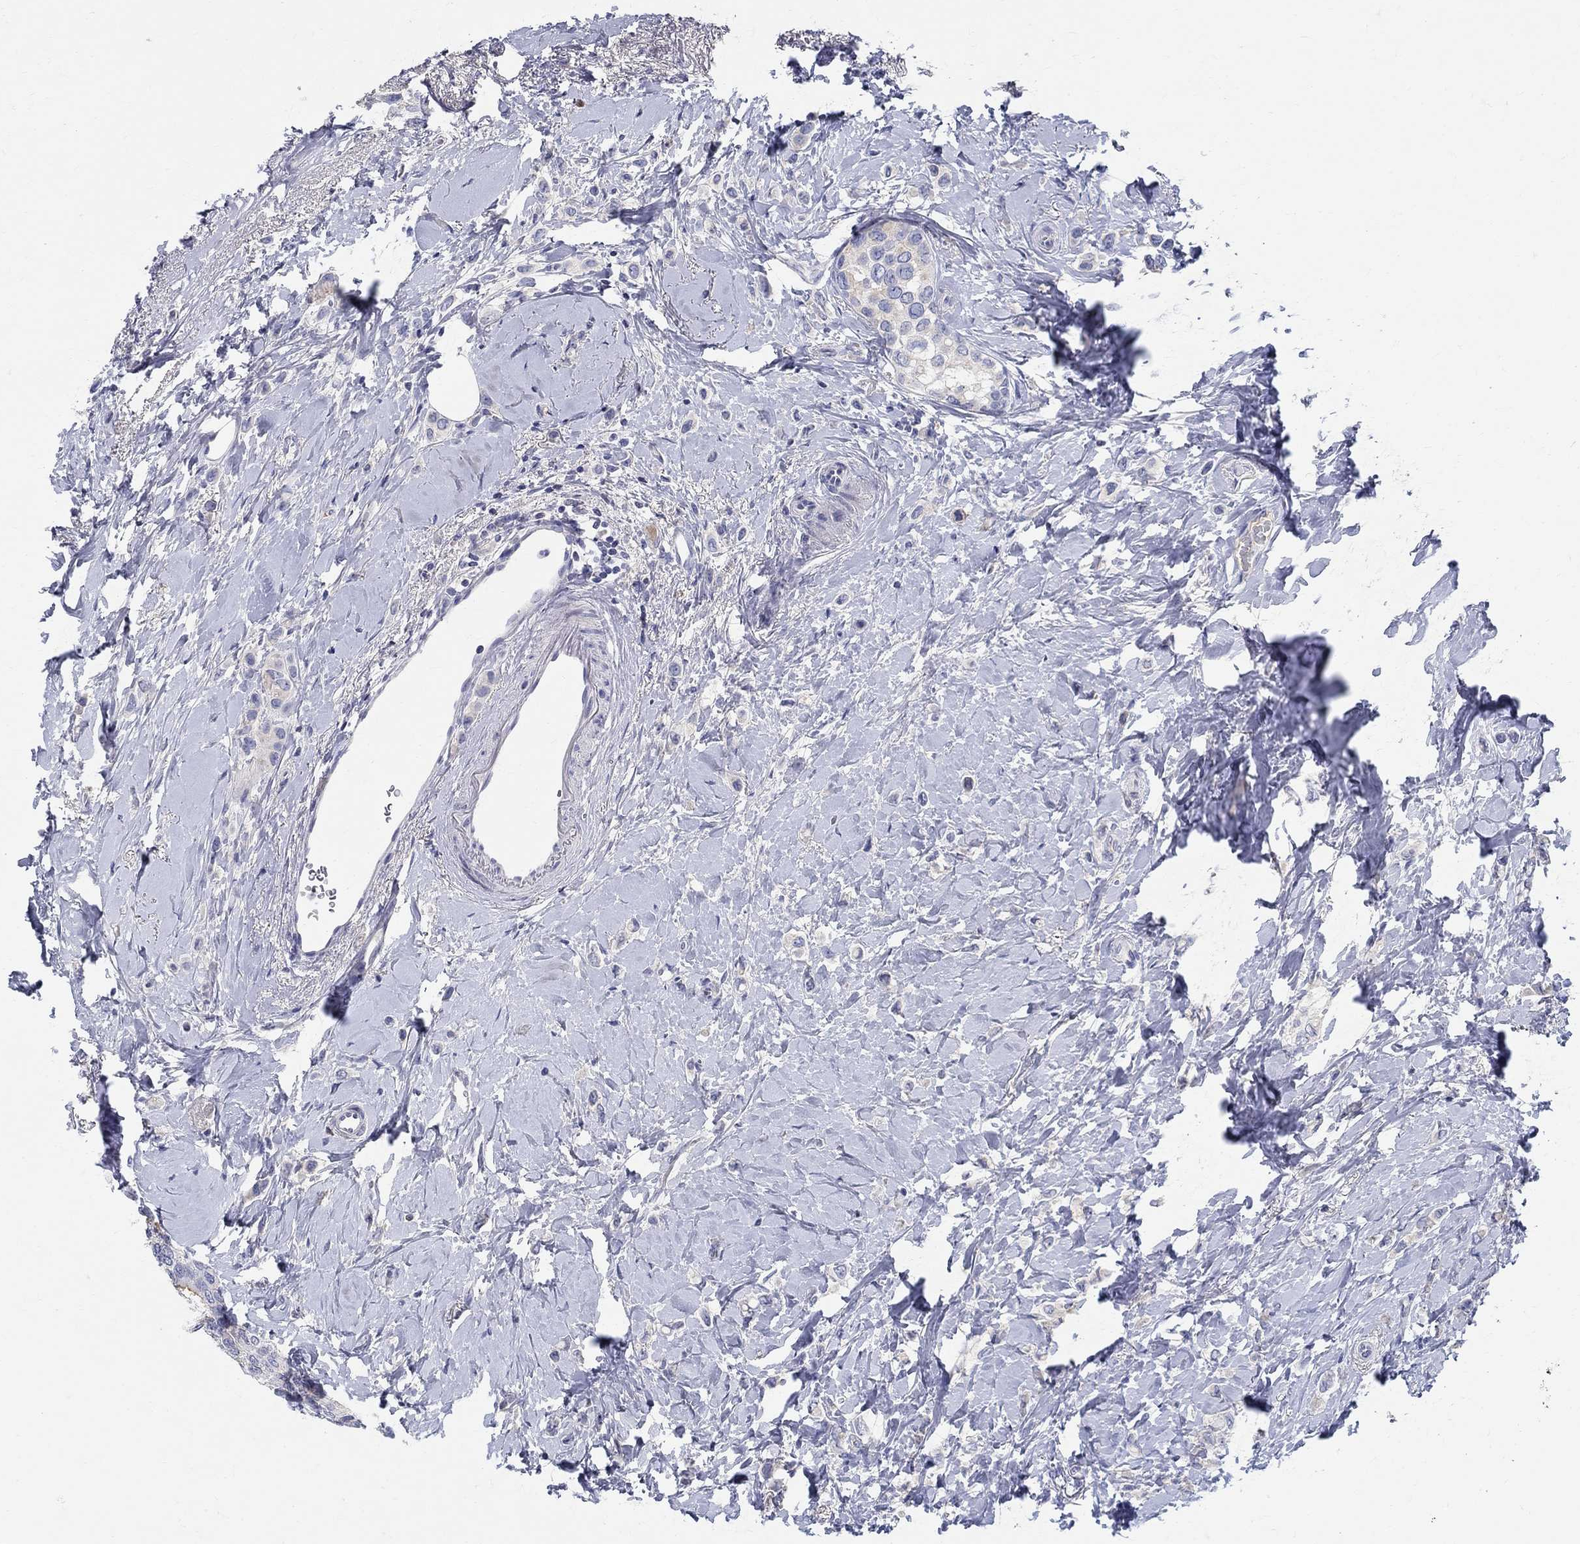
{"staining": {"intensity": "negative", "quantity": "none", "location": "none"}, "tissue": "breast cancer", "cell_type": "Tumor cells", "image_type": "cancer", "snomed": [{"axis": "morphology", "description": "Lobular carcinoma"}, {"axis": "topography", "description": "Breast"}], "caption": "Tumor cells are negative for protein expression in human breast cancer (lobular carcinoma).", "gene": "CRYGD", "patient": {"sex": "female", "age": 66}}